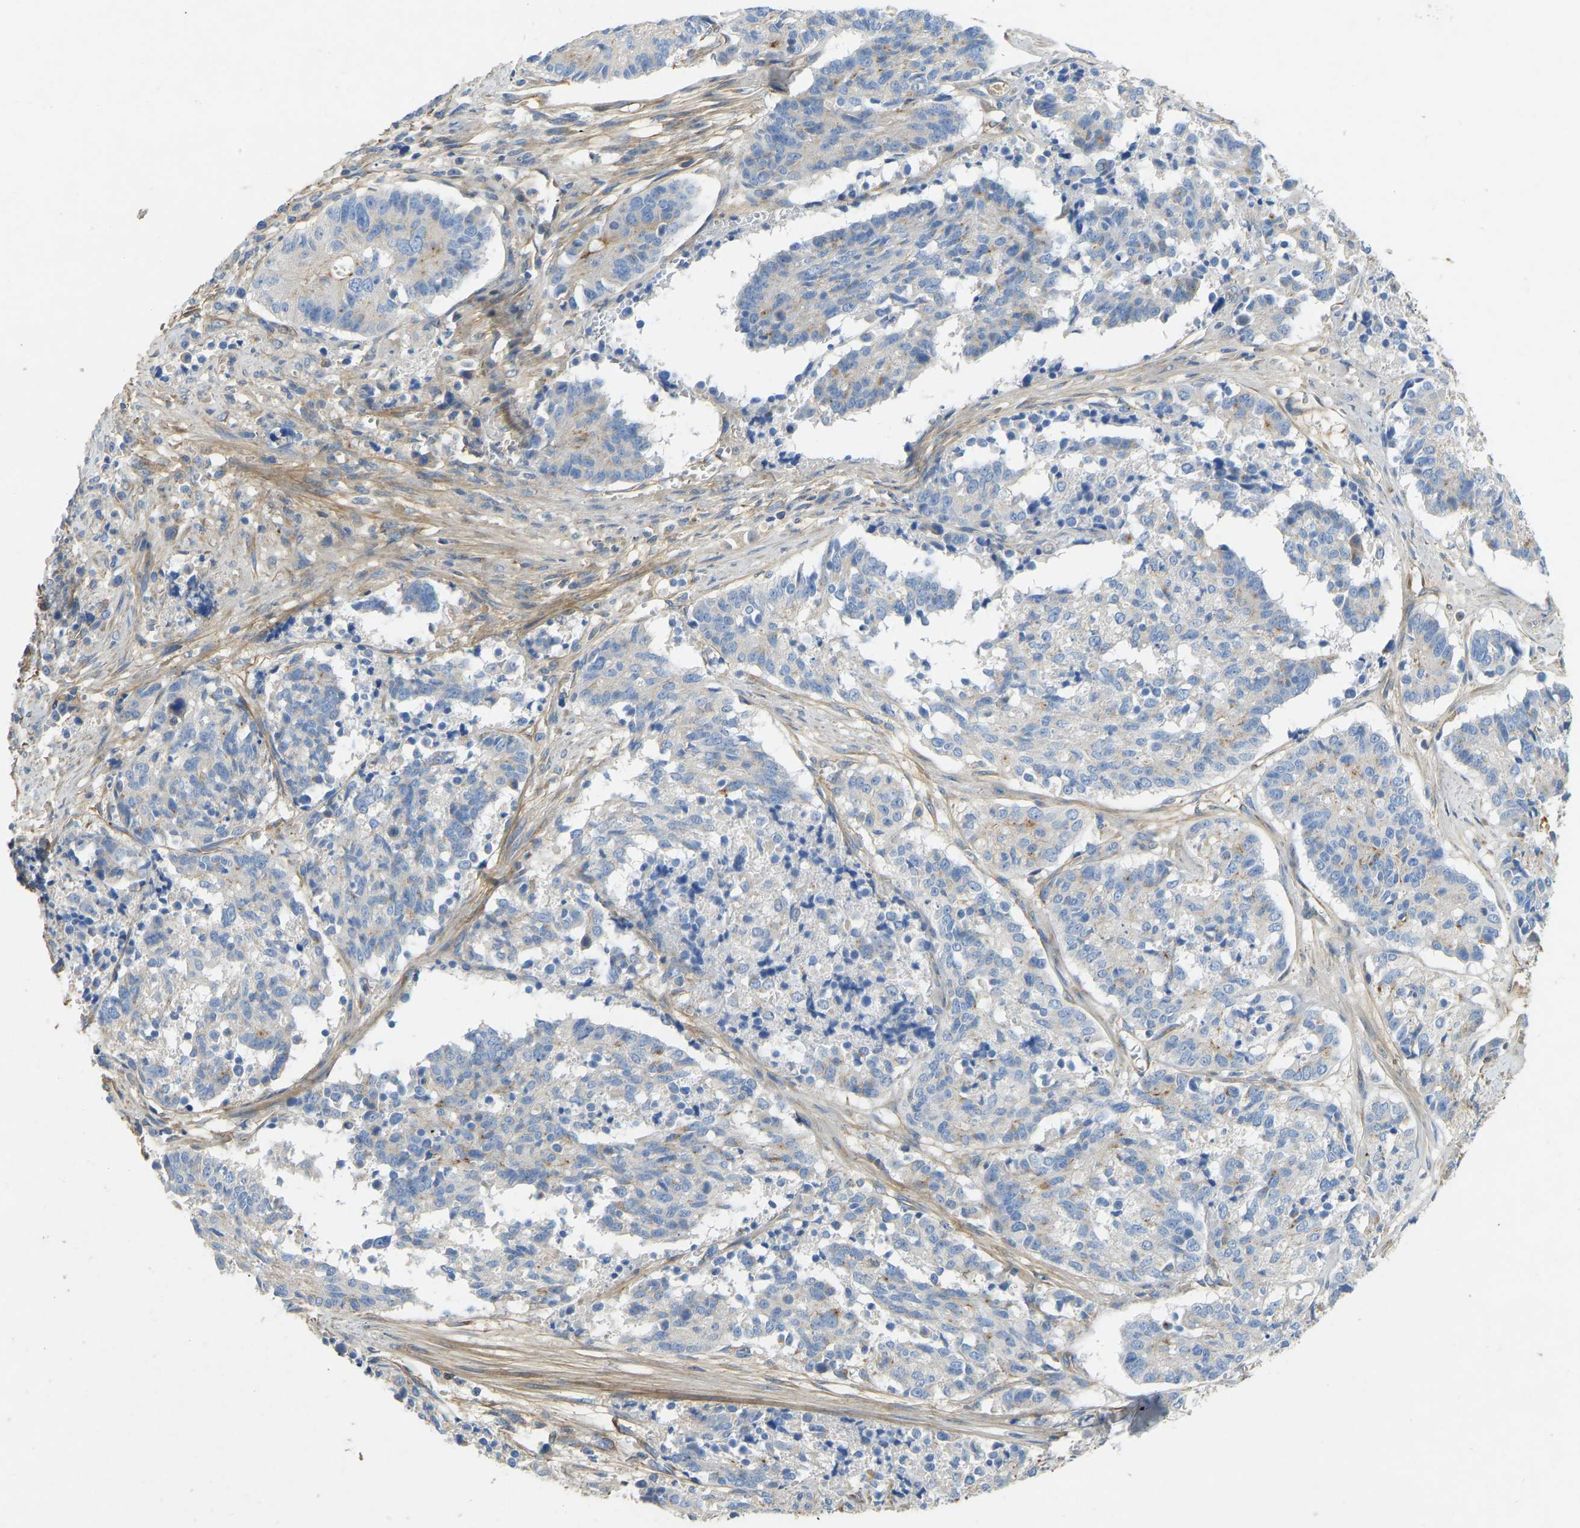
{"staining": {"intensity": "negative", "quantity": "none", "location": "none"}, "tissue": "cervical cancer", "cell_type": "Tumor cells", "image_type": "cancer", "snomed": [{"axis": "morphology", "description": "Squamous cell carcinoma, NOS"}, {"axis": "topography", "description": "Cervix"}], "caption": "Cervical squamous cell carcinoma stained for a protein using IHC exhibits no expression tumor cells.", "gene": "TECTA", "patient": {"sex": "female", "age": 35}}